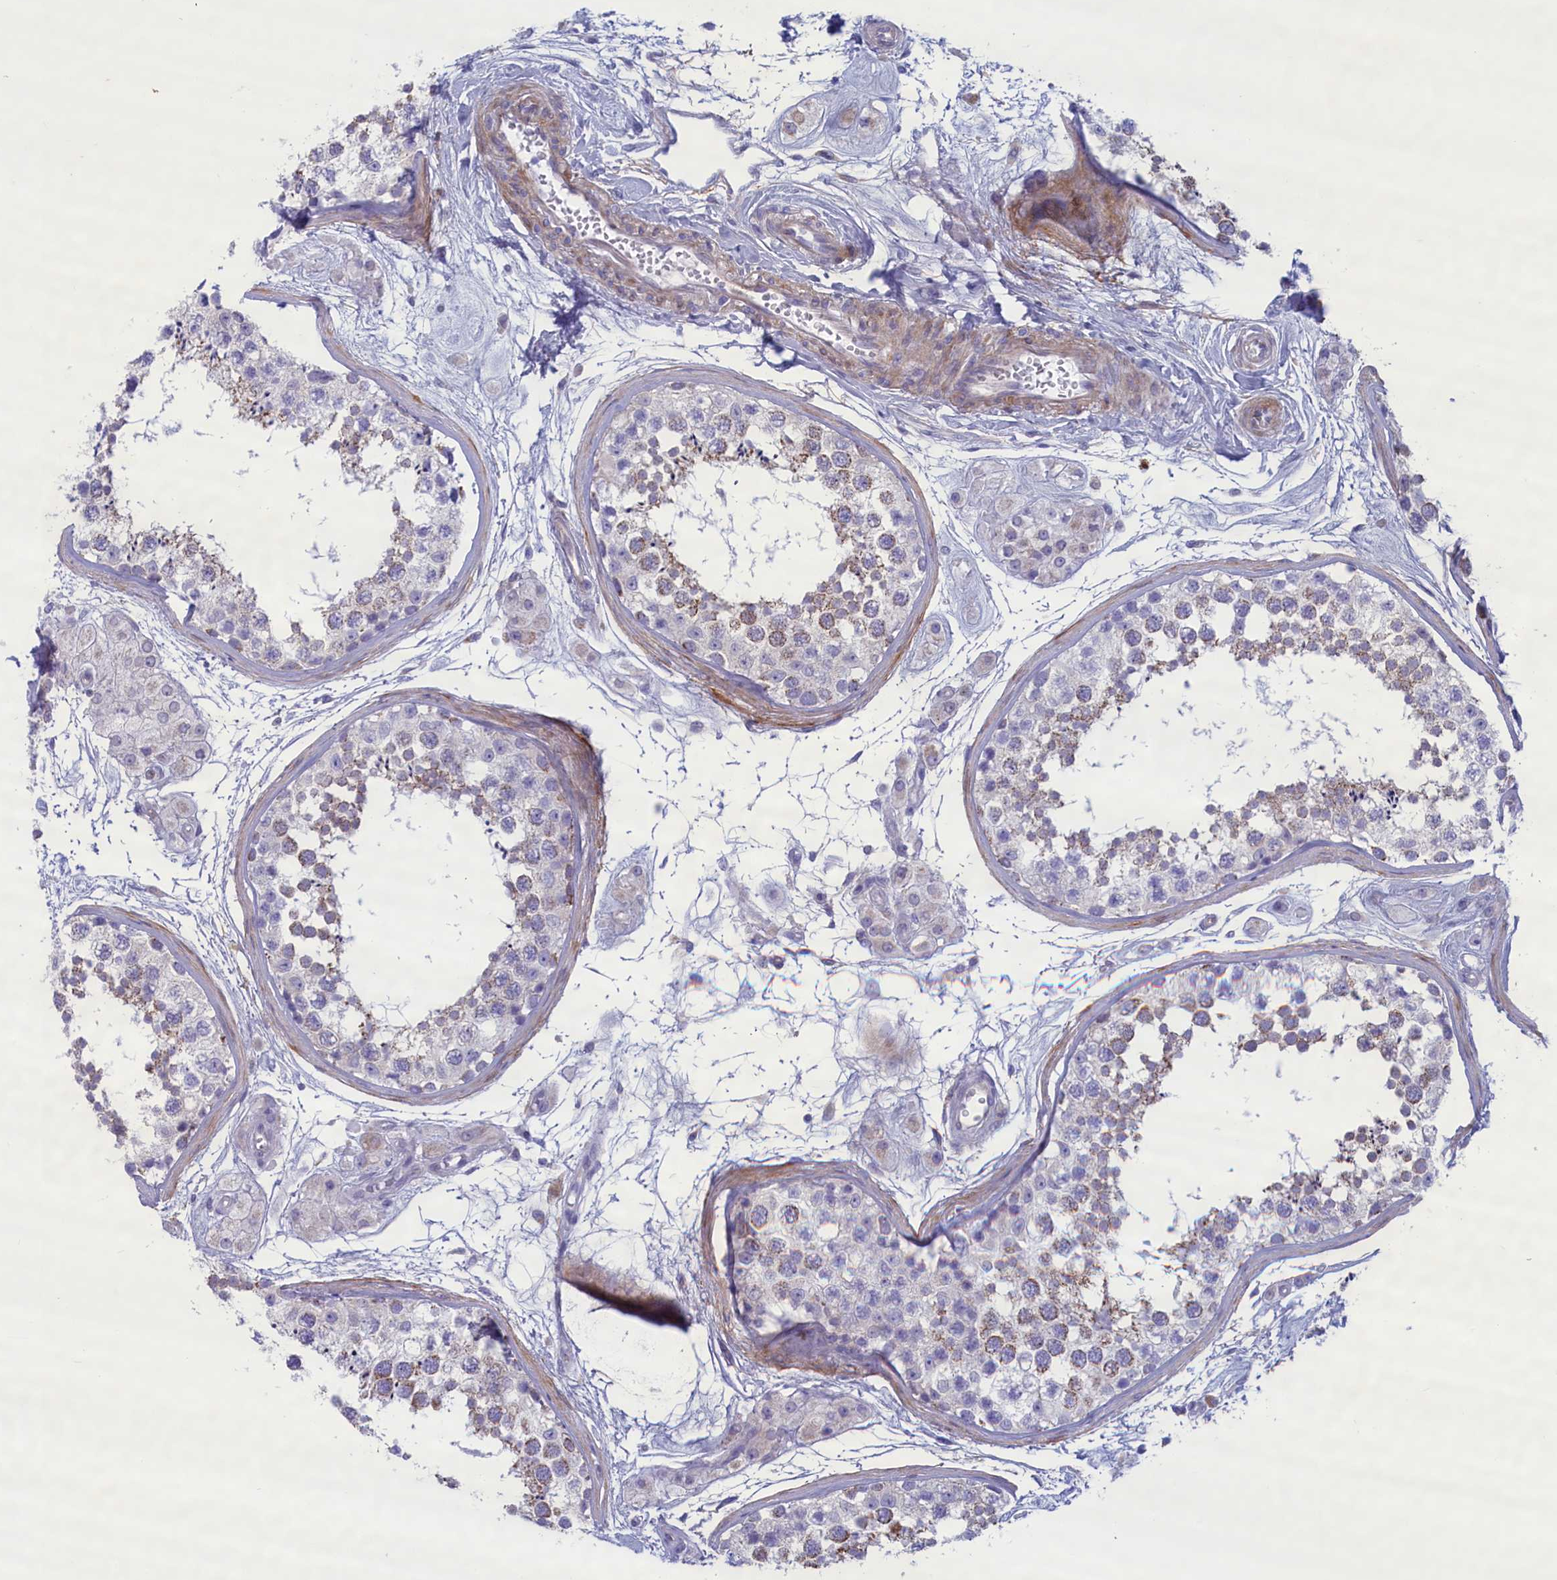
{"staining": {"intensity": "moderate", "quantity": "<25%", "location": "cytoplasmic/membranous"}, "tissue": "testis", "cell_type": "Cells in seminiferous ducts", "image_type": "normal", "snomed": [{"axis": "morphology", "description": "Normal tissue, NOS"}, {"axis": "topography", "description": "Testis"}], "caption": "IHC image of unremarkable testis: human testis stained using immunohistochemistry (IHC) reveals low levels of moderate protein expression localized specifically in the cytoplasmic/membranous of cells in seminiferous ducts, appearing as a cytoplasmic/membranous brown color.", "gene": "MPV17L2", "patient": {"sex": "male", "age": 56}}